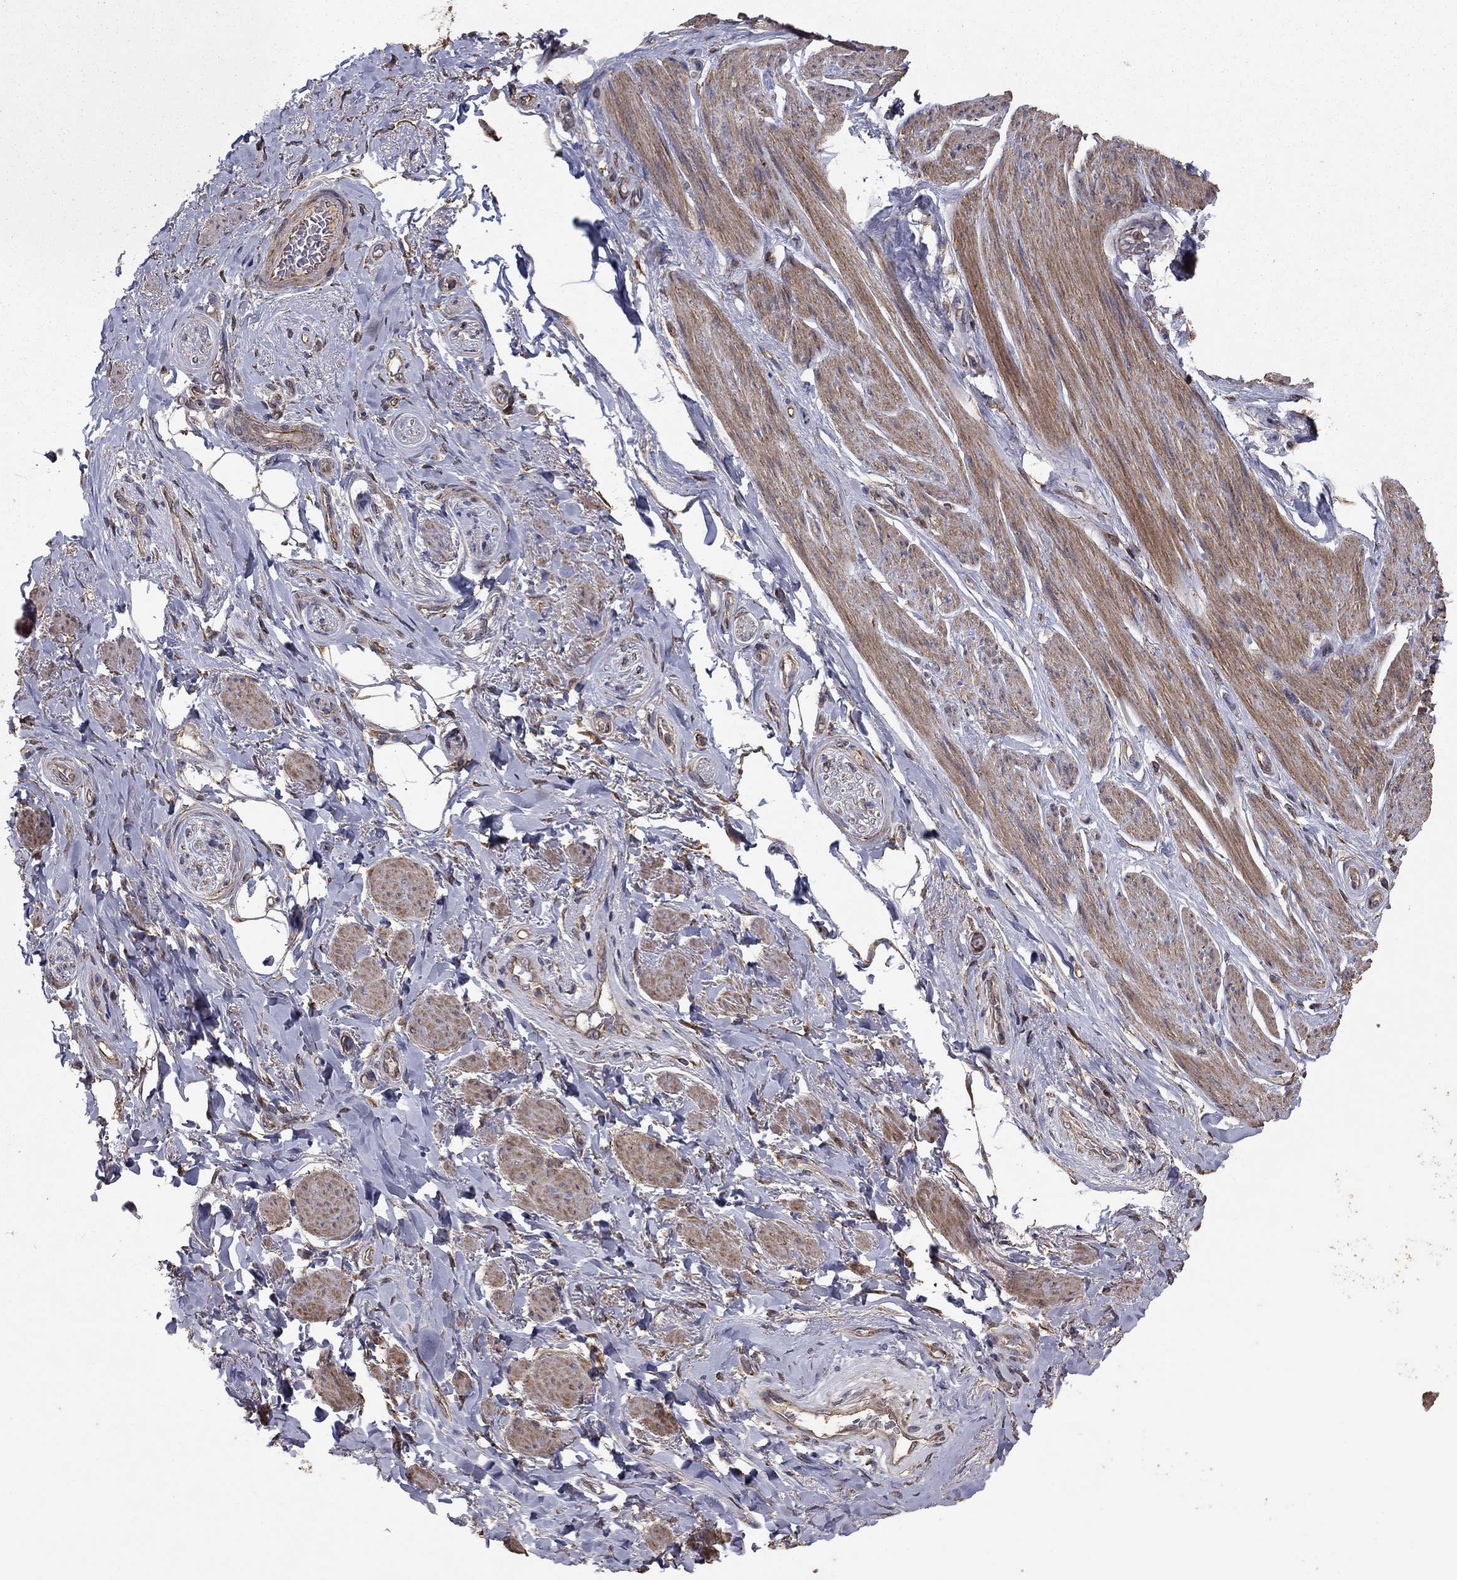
{"staining": {"intensity": "negative", "quantity": "none", "location": "none"}, "tissue": "soft tissue", "cell_type": "Fibroblasts", "image_type": "normal", "snomed": [{"axis": "morphology", "description": "Normal tissue, NOS"}, {"axis": "topography", "description": "Skeletal muscle"}, {"axis": "topography", "description": "Anal"}, {"axis": "topography", "description": "Peripheral nerve tissue"}], "caption": "The image displays no staining of fibroblasts in normal soft tissue. Brightfield microscopy of IHC stained with DAB (brown) and hematoxylin (blue), captured at high magnification.", "gene": "FLT4", "patient": {"sex": "male", "age": 53}}